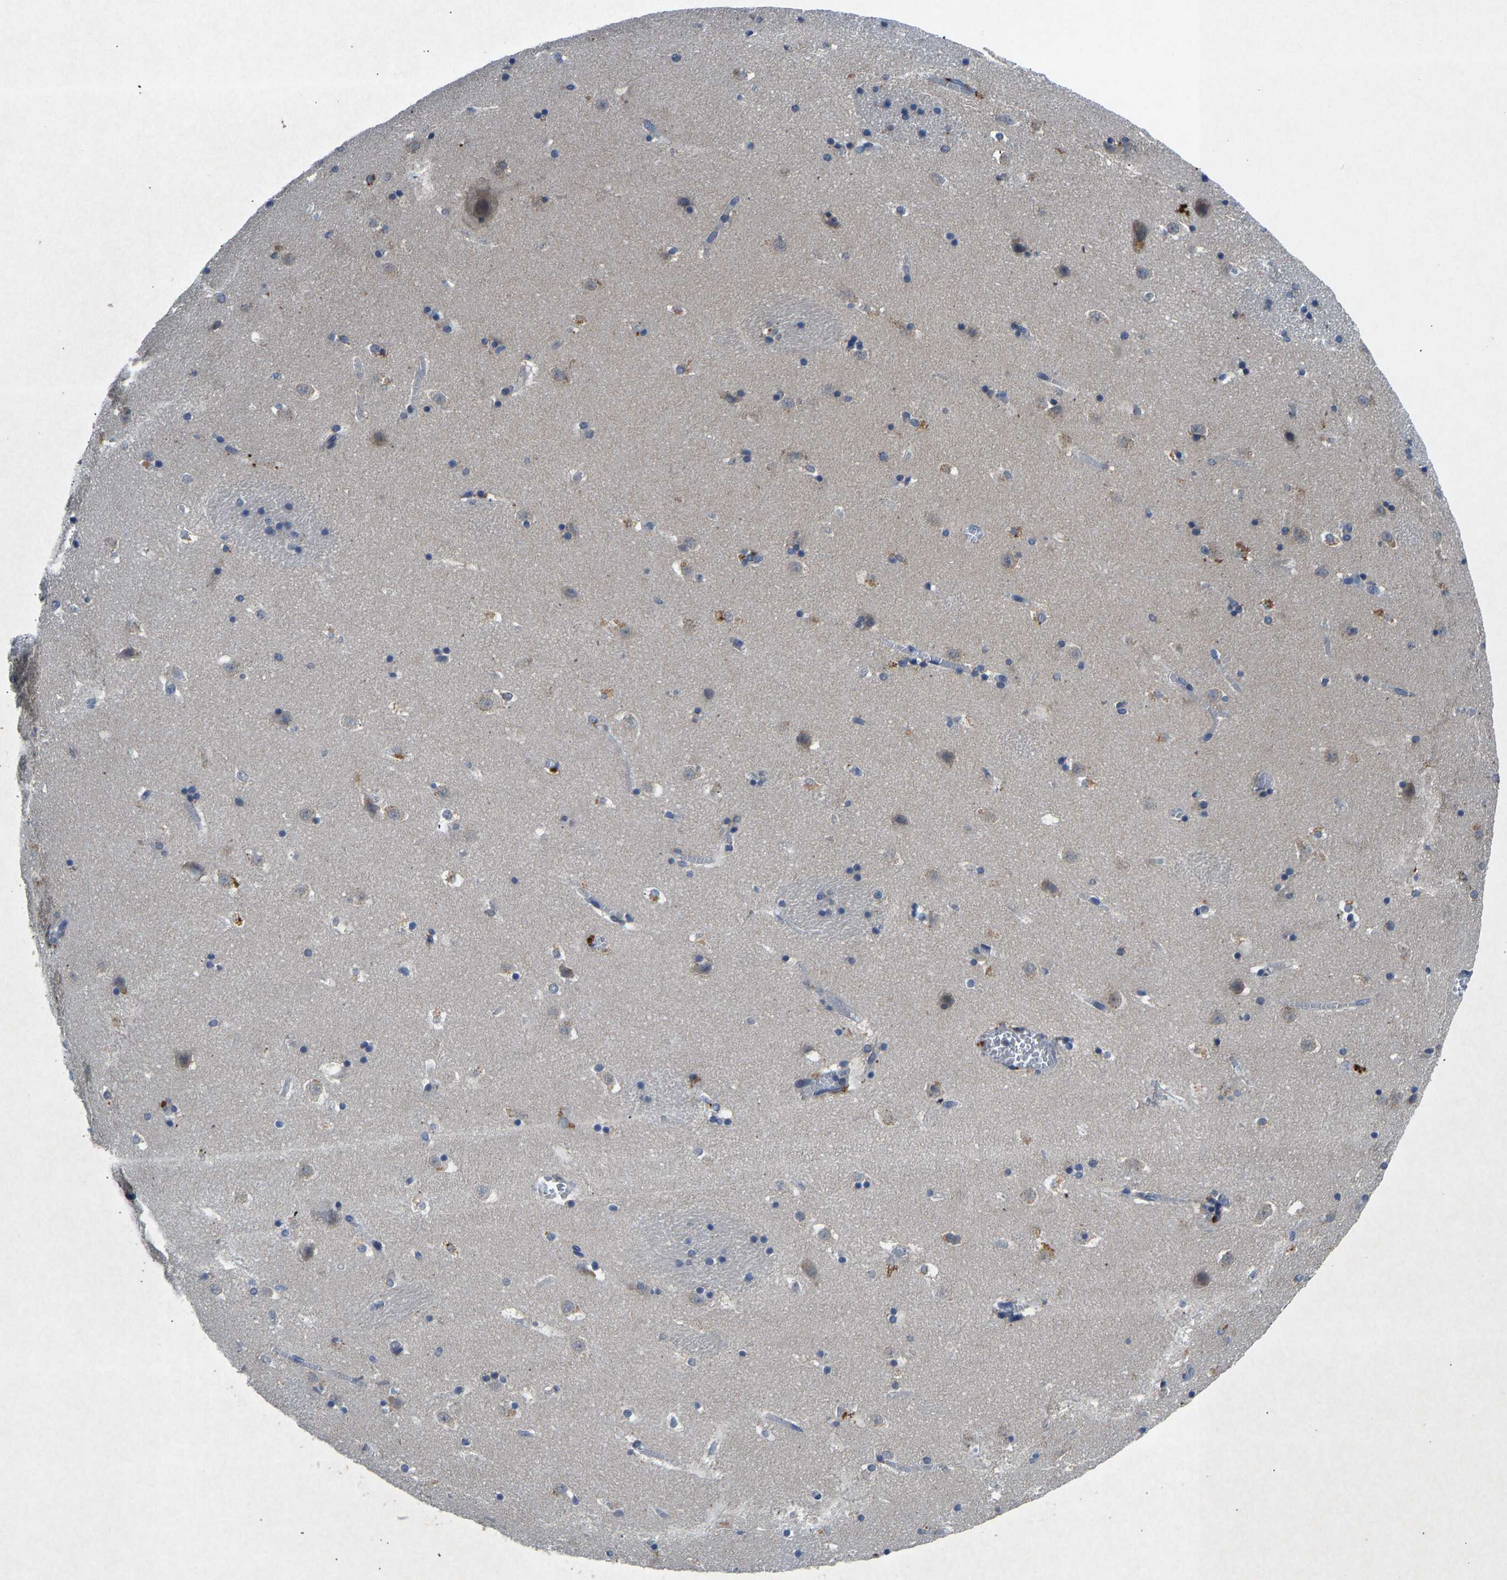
{"staining": {"intensity": "moderate", "quantity": "<25%", "location": "cytoplasmic/membranous"}, "tissue": "caudate", "cell_type": "Glial cells", "image_type": "normal", "snomed": [{"axis": "morphology", "description": "Normal tissue, NOS"}, {"axis": "topography", "description": "Lateral ventricle wall"}], "caption": "IHC of normal caudate demonstrates low levels of moderate cytoplasmic/membranous positivity in about <25% of glial cells. The protein is stained brown, and the nuclei are stained in blue (DAB (3,3'-diaminobenzidine) IHC with brightfield microscopy, high magnification).", "gene": "PDE7A", "patient": {"sex": "male", "age": 45}}